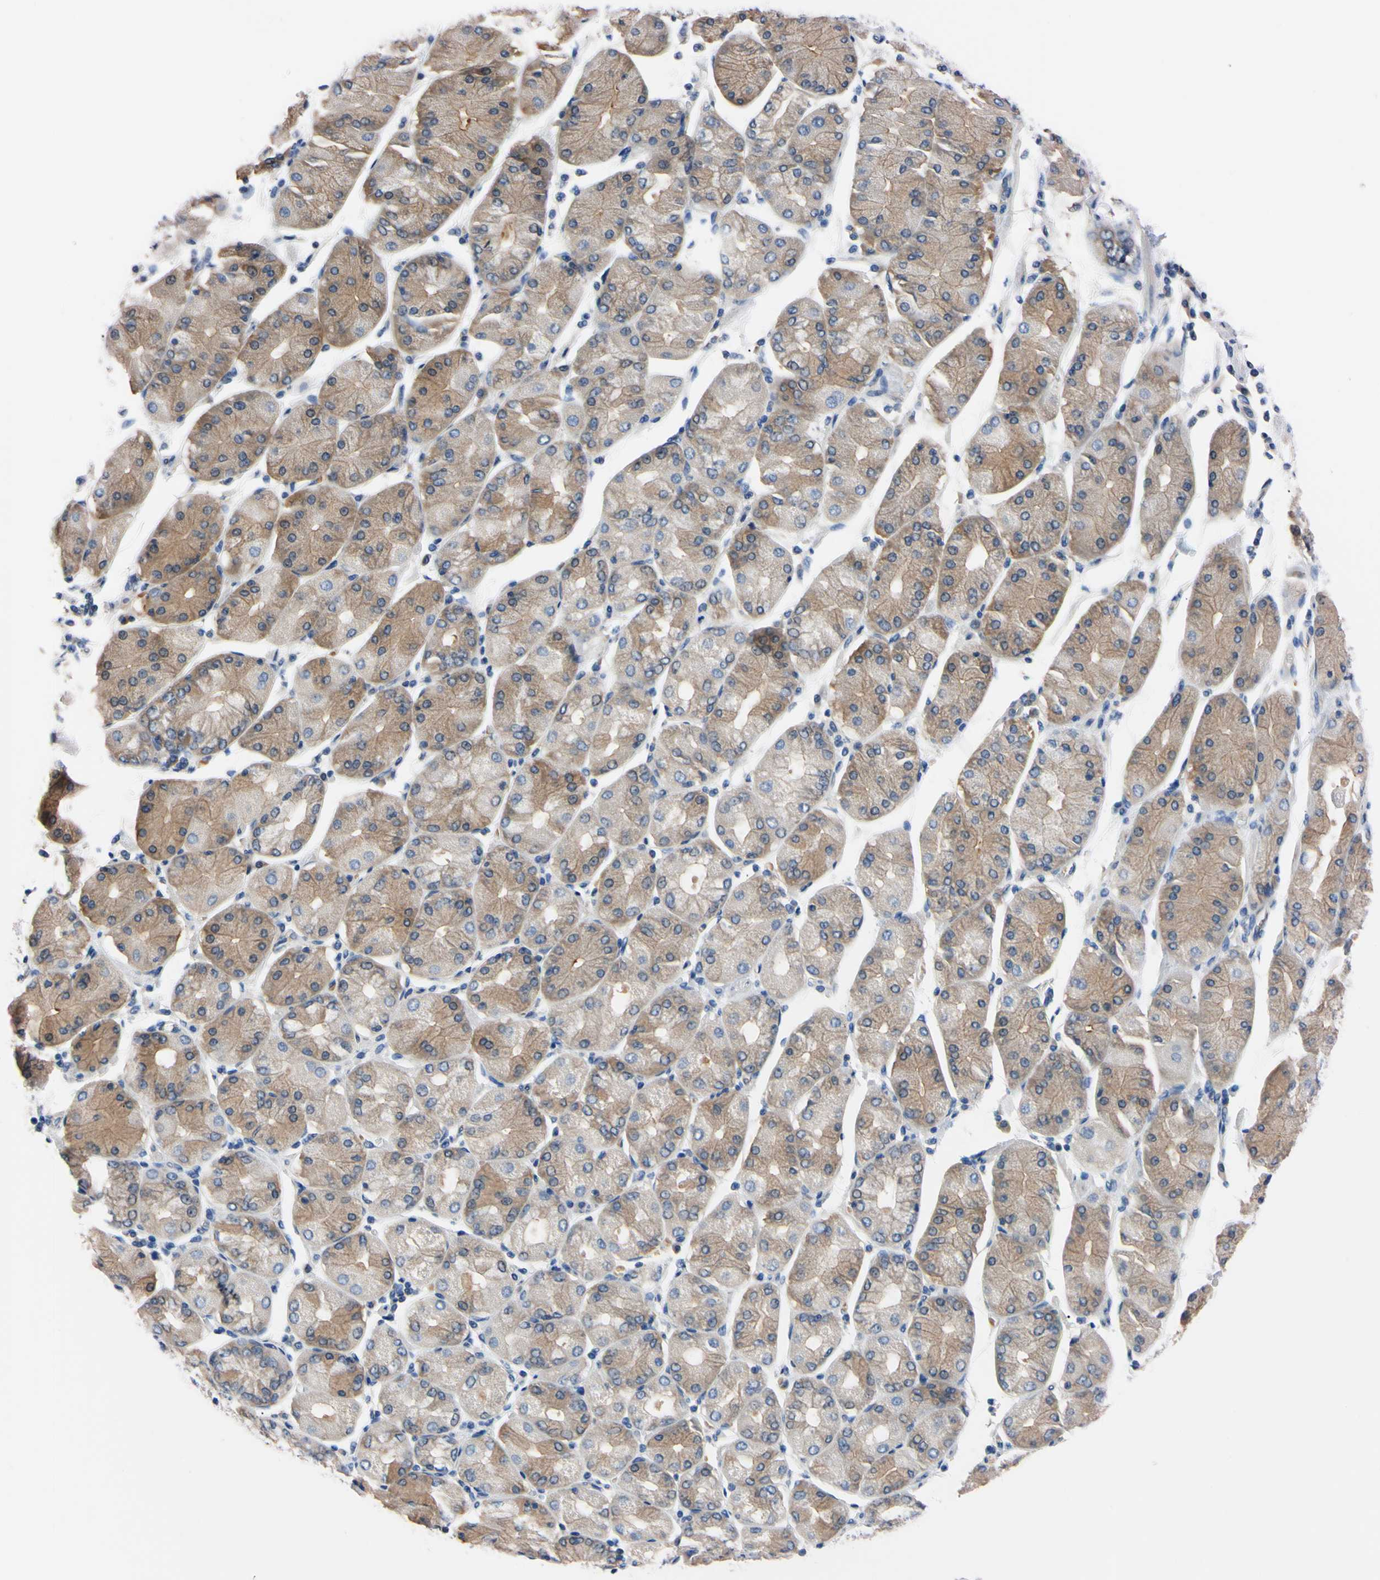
{"staining": {"intensity": "moderate", "quantity": "<25%", "location": "cytoplasmic/membranous"}, "tissue": "stomach cancer", "cell_type": "Tumor cells", "image_type": "cancer", "snomed": [{"axis": "morphology", "description": "Normal tissue, NOS"}, {"axis": "morphology", "description": "Adenocarcinoma, NOS"}, {"axis": "topography", "description": "Stomach, upper"}, {"axis": "topography", "description": "Stomach"}], "caption": "Immunohistochemical staining of stomach adenocarcinoma exhibits low levels of moderate cytoplasmic/membranous protein expression in approximately <25% of tumor cells.", "gene": "RARS1", "patient": {"sex": "male", "age": 59}}